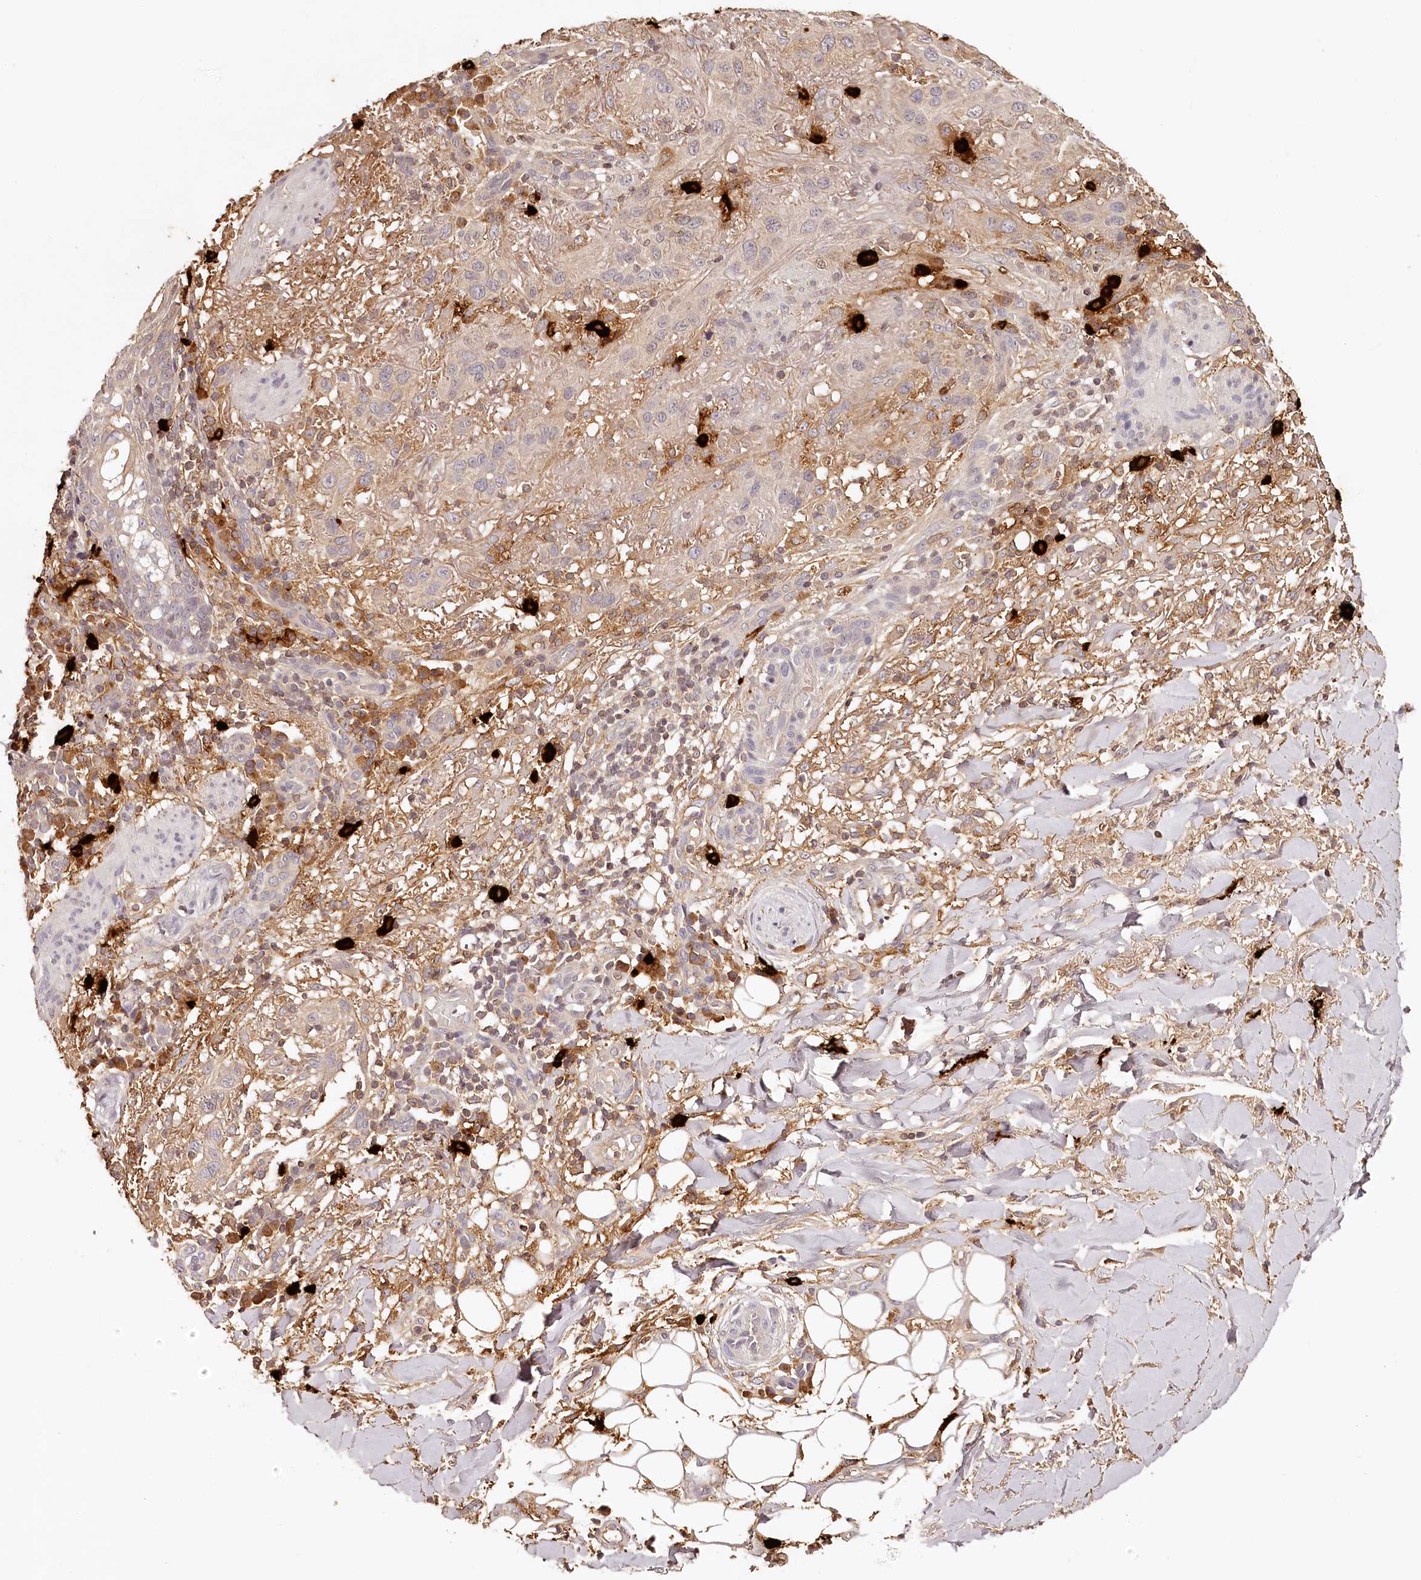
{"staining": {"intensity": "moderate", "quantity": "<25%", "location": "cytoplasmic/membranous"}, "tissue": "skin cancer", "cell_type": "Tumor cells", "image_type": "cancer", "snomed": [{"axis": "morphology", "description": "Normal tissue, NOS"}, {"axis": "morphology", "description": "Squamous cell carcinoma, NOS"}, {"axis": "topography", "description": "Skin"}], "caption": "Squamous cell carcinoma (skin) stained with a protein marker shows moderate staining in tumor cells.", "gene": "SYNGR1", "patient": {"sex": "female", "age": 96}}